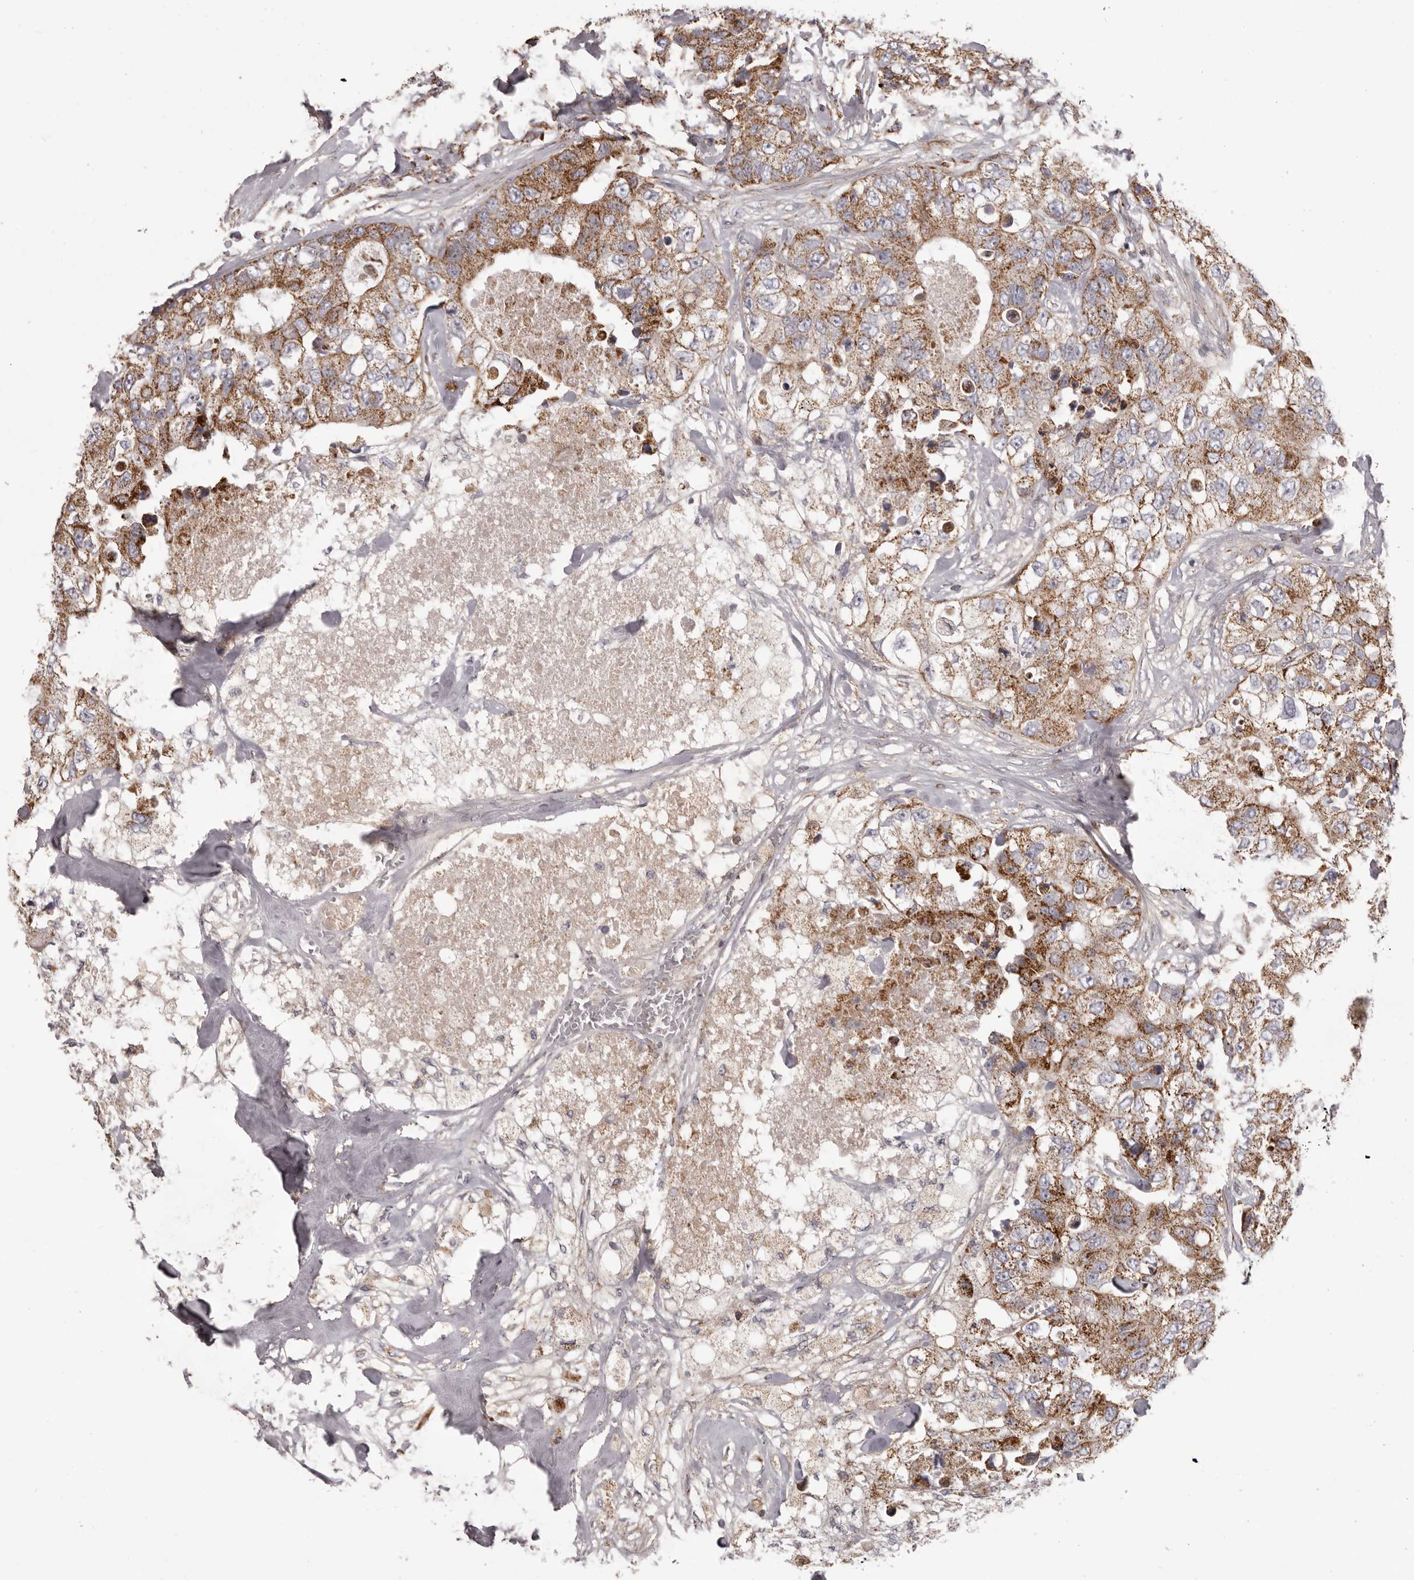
{"staining": {"intensity": "strong", "quantity": "25%-75%", "location": "cytoplasmic/membranous"}, "tissue": "breast cancer", "cell_type": "Tumor cells", "image_type": "cancer", "snomed": [{"axis": "morphology", "description": "Duct carcinoma"}, {"axis": "topography", "description": "Breast"}], "caption": "Immunohistochemistry (IHC) image of neoplastic tissue: breast cancer (infiltrating ductal carcinoma) stained using immunohistochemistry shows high levels of strong protein expression localized specifically in the cytoplasmic/membranous of tumor cells, appearing as a cytoplasmic/membranous brown color.", "gene": "CHRM2", "patient": {"sex": "female", "age": 62}}